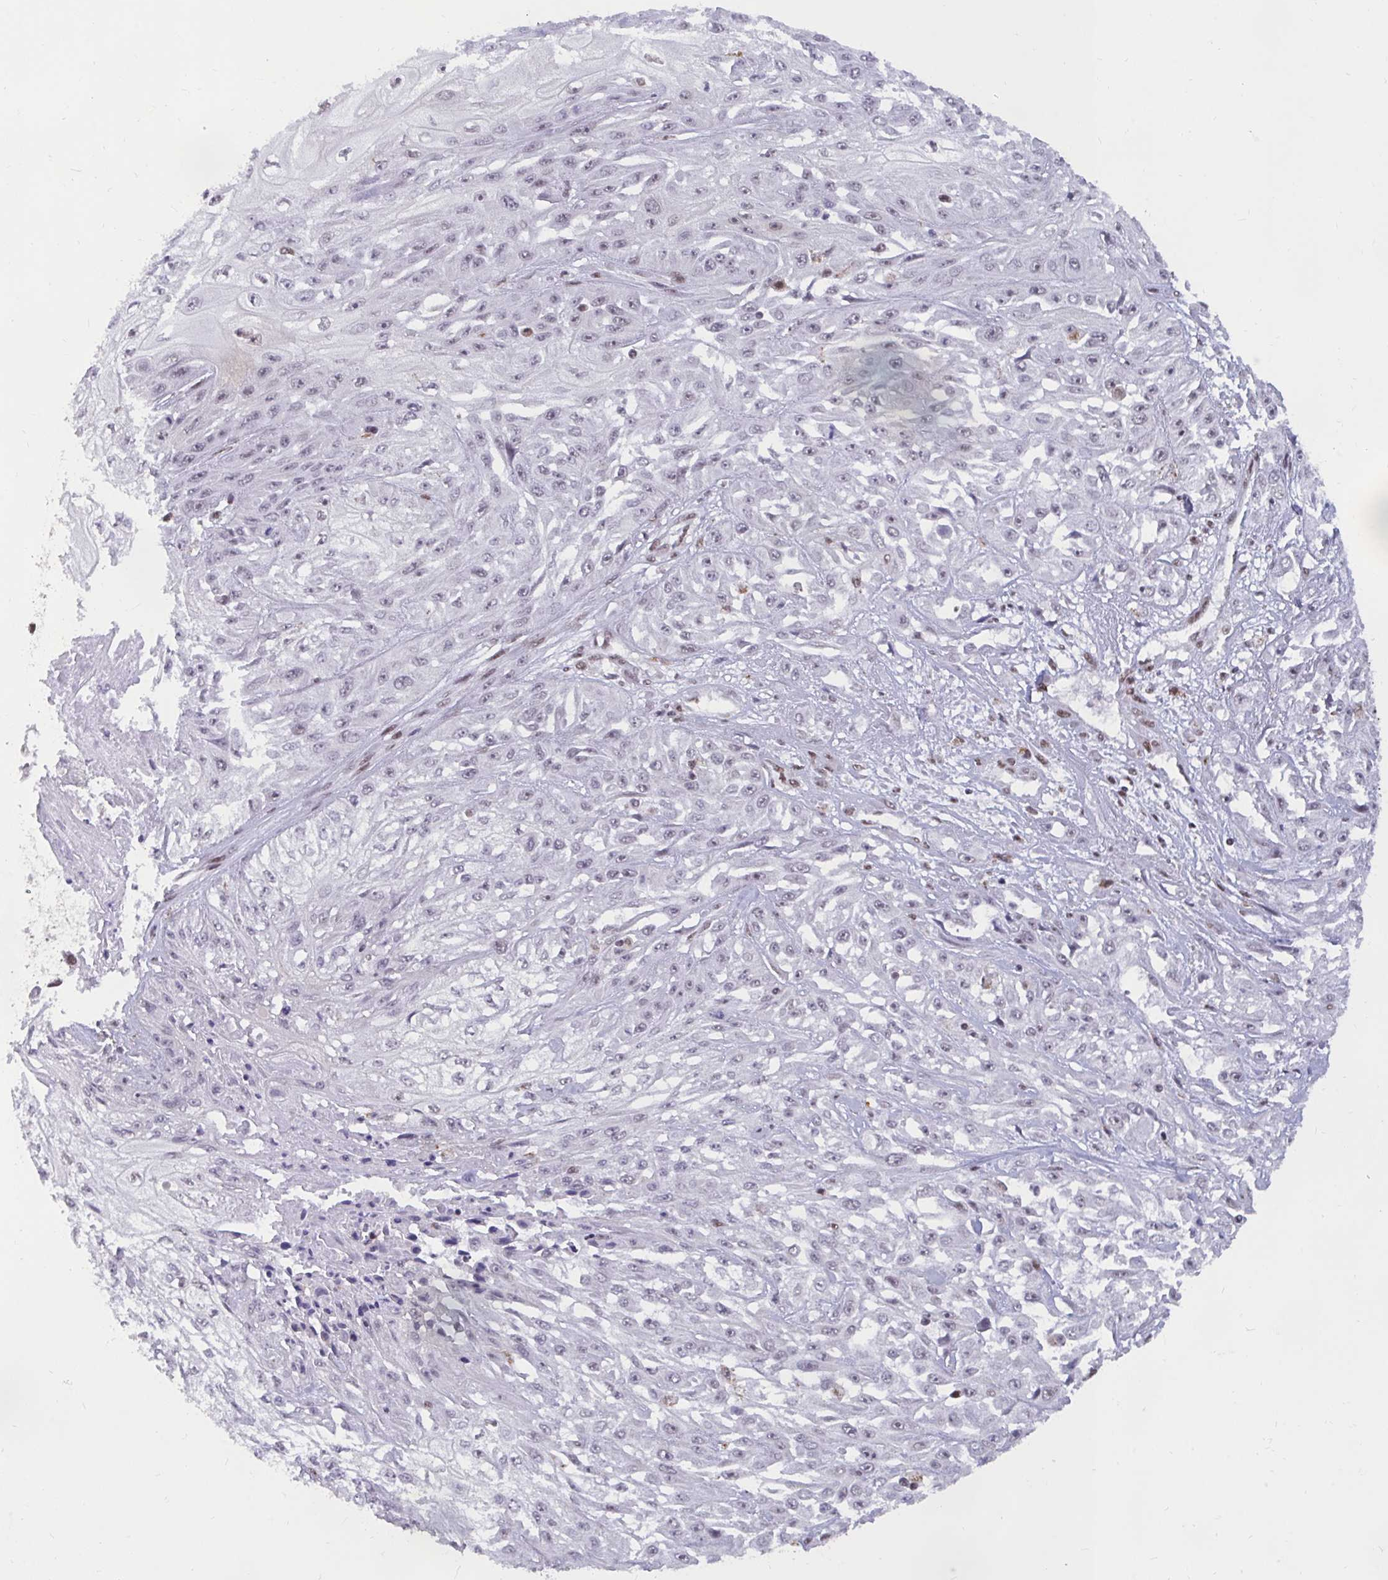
{"staining": {"intensity": "weak", "quantity": "<25%", "location": "nuclear"}, "tissue": "skin cancer", "cell_type": "Tumor cells", "image_type": "cancer", "snomed": [{"axis": "morphology", "description": "Squamous cell carcinoma, NOS"}, {"axis": "morphology", "description": "Squamous cell carcinoma, metastatic, NOS"}, {"axis": "topography", "description": "Skin"}, {"axis": "topography", "description": "Lymph node"}], "caption": "A high-resolution photomicrograph shows immunohistochemistry staining of metastatic squamous cell carcinoma (skin), which demonstrates no significant positivity in tumor cells. (DAB (3,3'-diaminobenzidine) immunohistochemistry (IHC), high magnification).", "gene": "PHF10", "patient": {"sex": "male", "age": 75}}